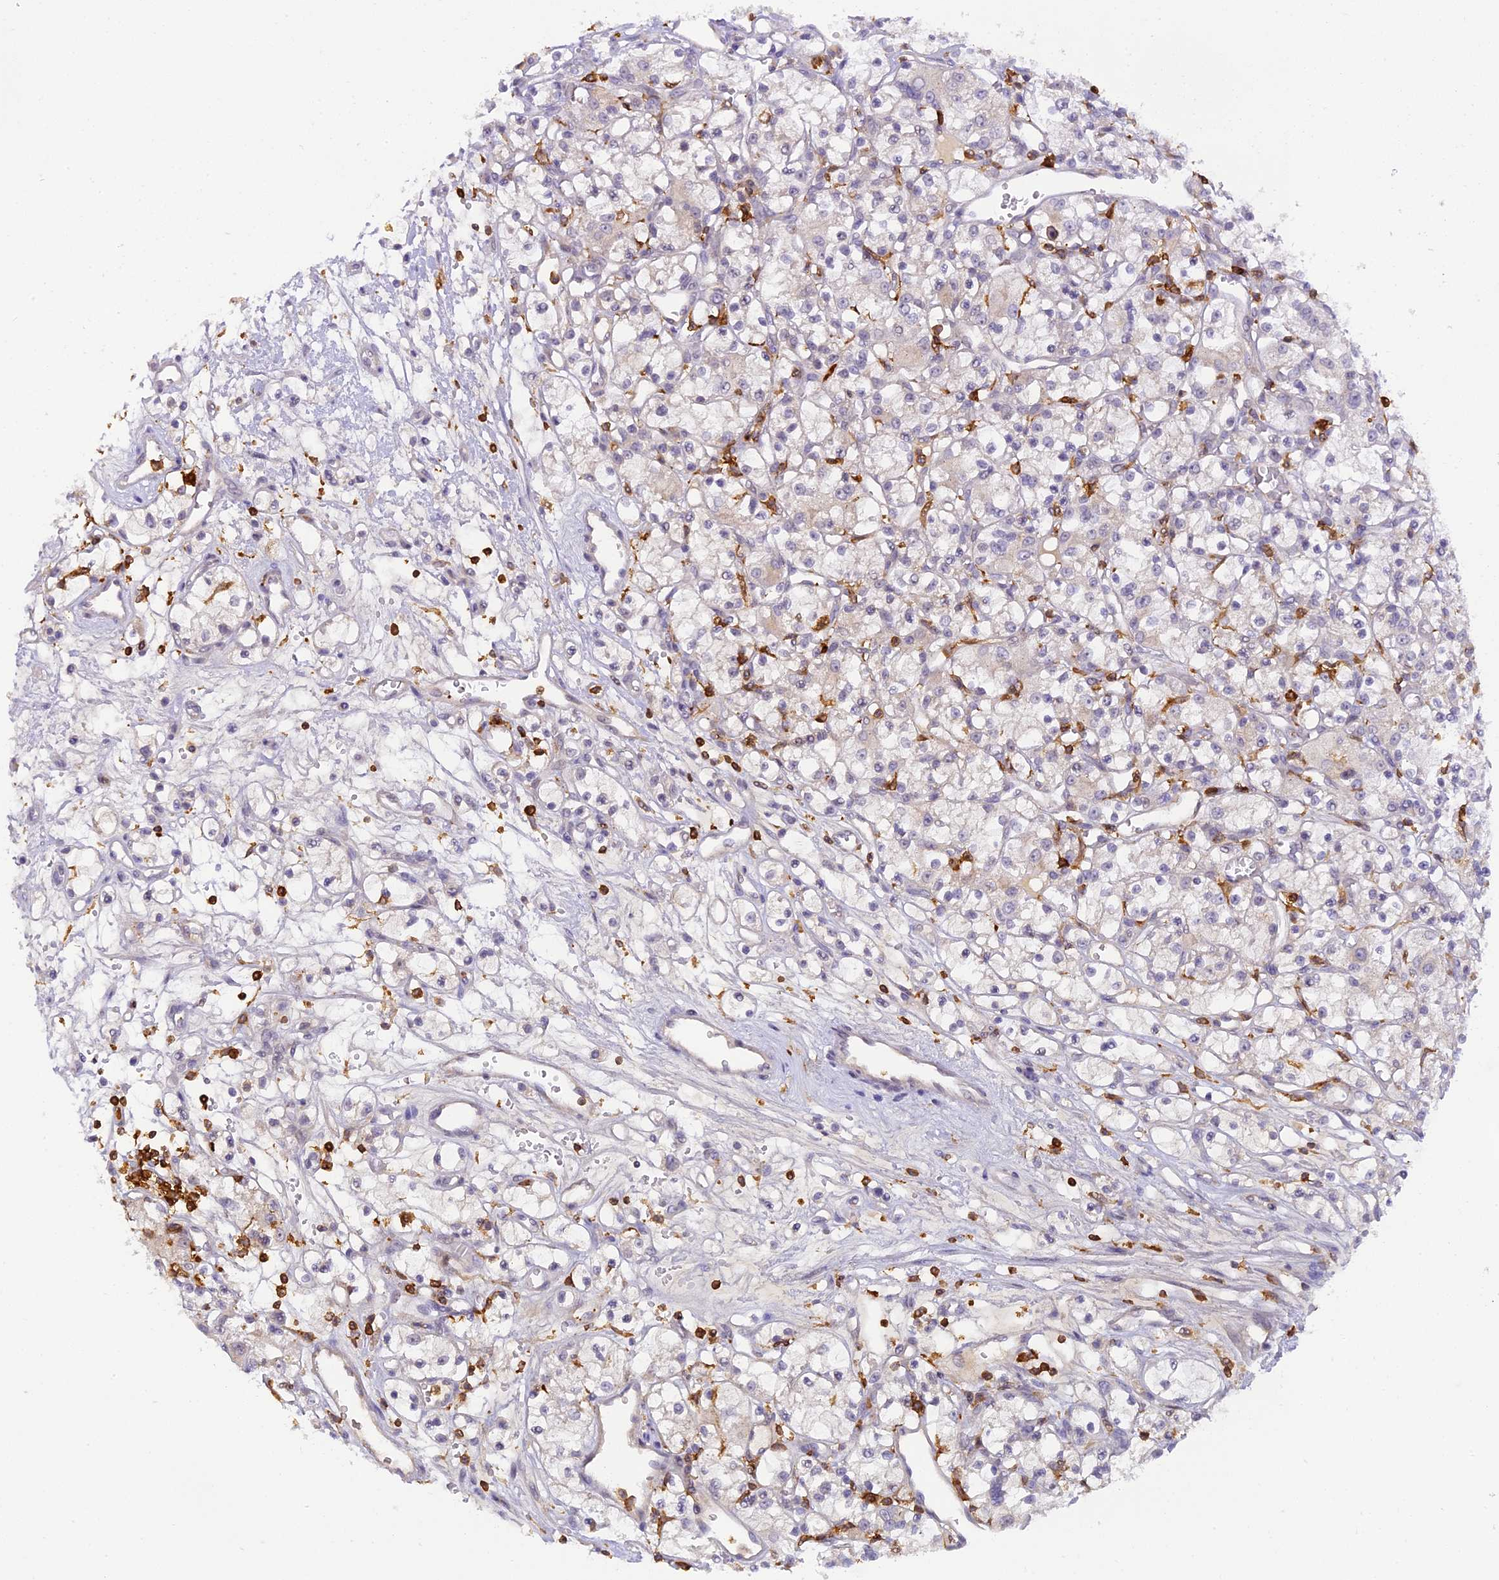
{"staining": {"intensity": "negative", "quantity": "none", "location": "none"}, "tissue": "renal cancer", "cell_type": "Tumor cells", "image_type": "cancer", "snomed": [{"axis": "morphology", "description": "Adenocarcinoma, NOS"}, {"axis": "topography", "description": "Kidney"}], "caption": "Immunohistochemistry micrograph of human renal cancer (adenocarcinoma) stained for a protein (brown), which shows no positivity in tumor cells. (DAB immunohistochemistry with hematoxylin counter stain).", "gene": "FYB1", "patient": {"sex": "female", "age": 59}}